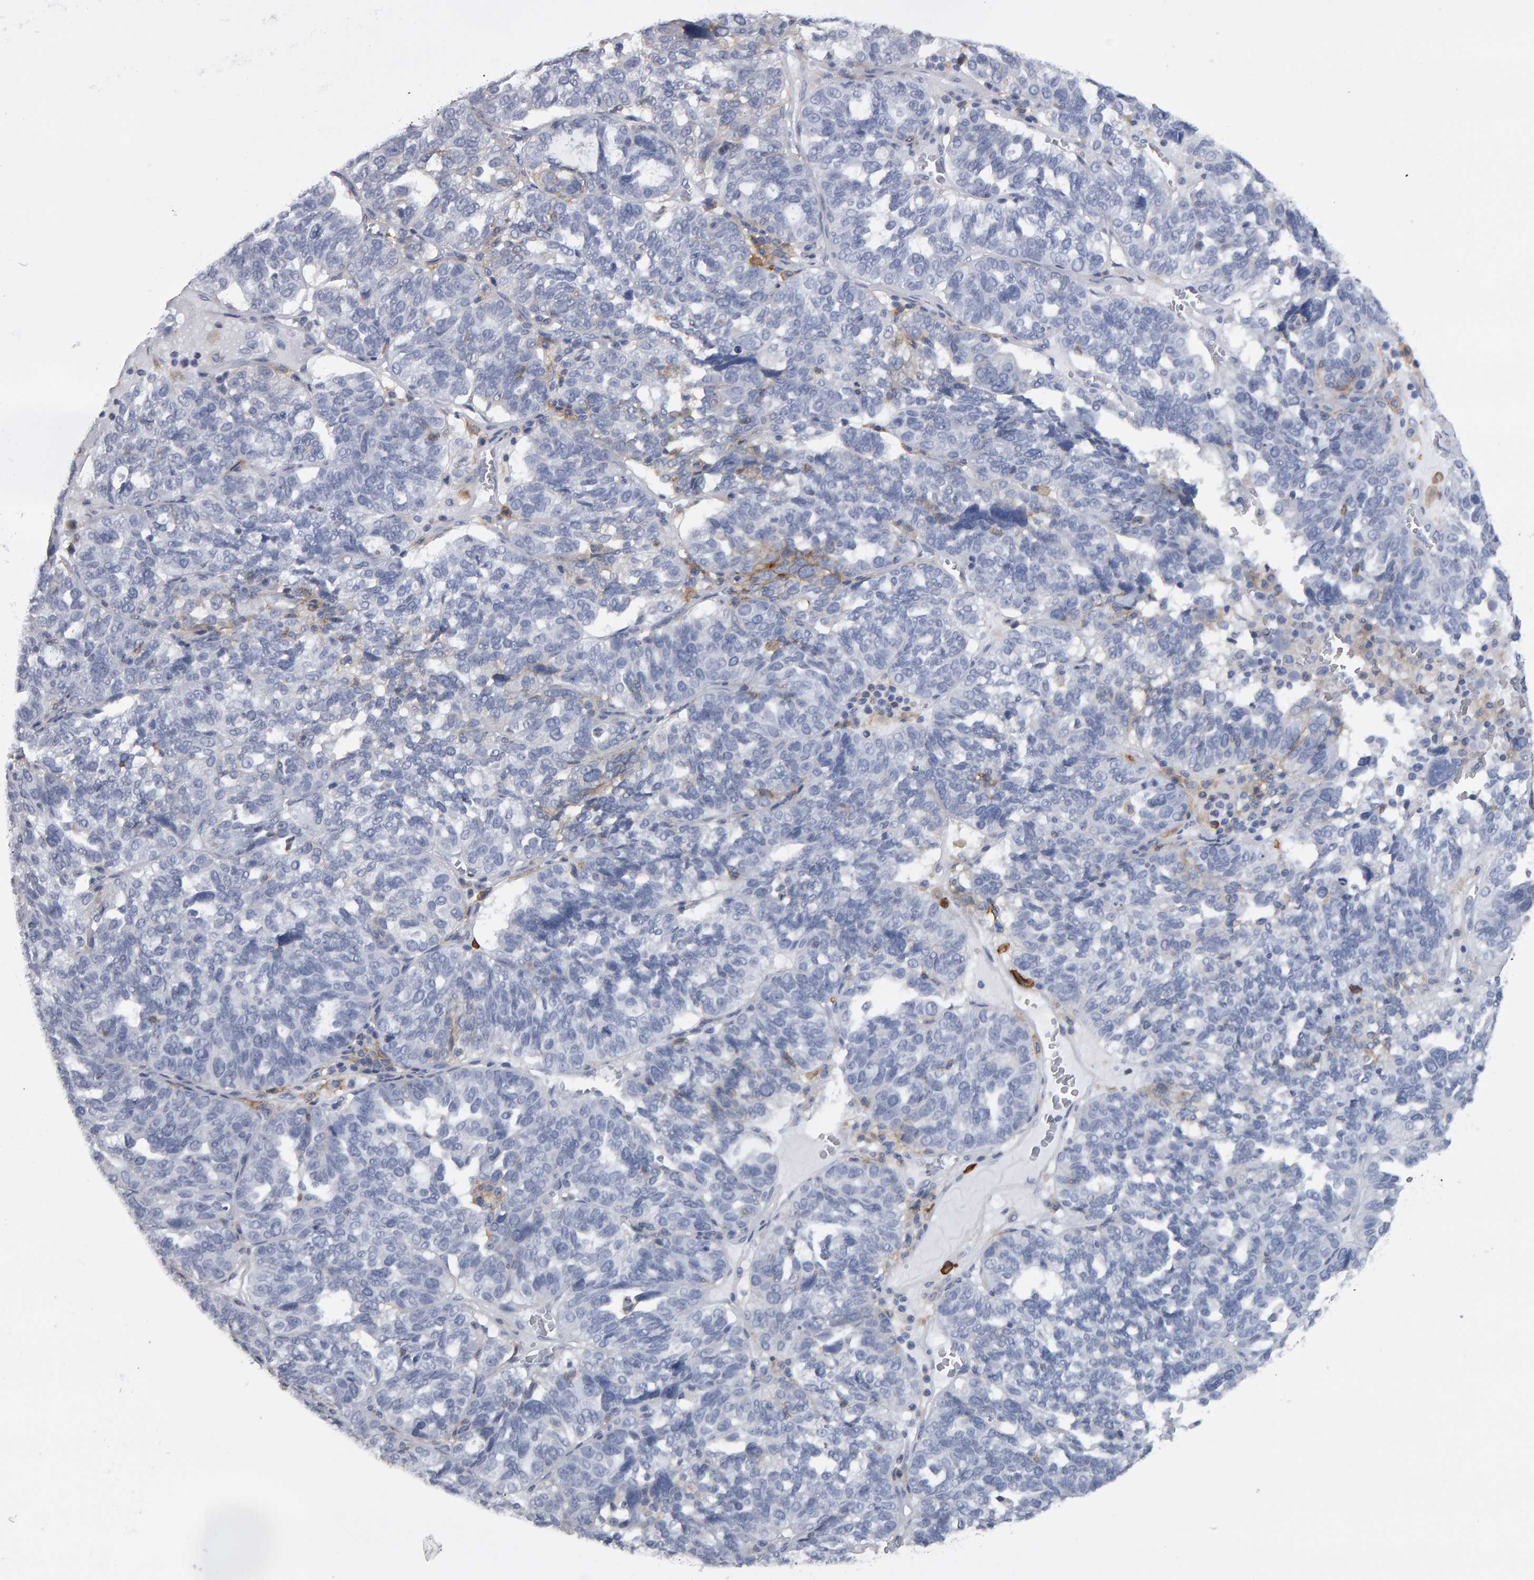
{"staining": {"intensity": "negative", "quantity": "none", "location": "none"}, "tissue": "ovarian cancer", "cell_type": "Tumor cells", "image_type": "cancer", "snomed": [{"axis": "morphology", "description": "Cystadenocarcinoma, serous, NOS"}, {"axis": "topography", "description": "Ovary"}], "caption": "Immunohistochemistry histopathology image of neoplastic tissue: human ovarian cancer (serous cystadenocarcinoma) stained with DAB (3,3'-diaminobenzidine) exhibits no significant protein expression in tumor cells. (Immunohistochemistry, brightfield microscopy, high magnification).", "gene": "CD38", "patient": {"sex": "female", "age": 59}}